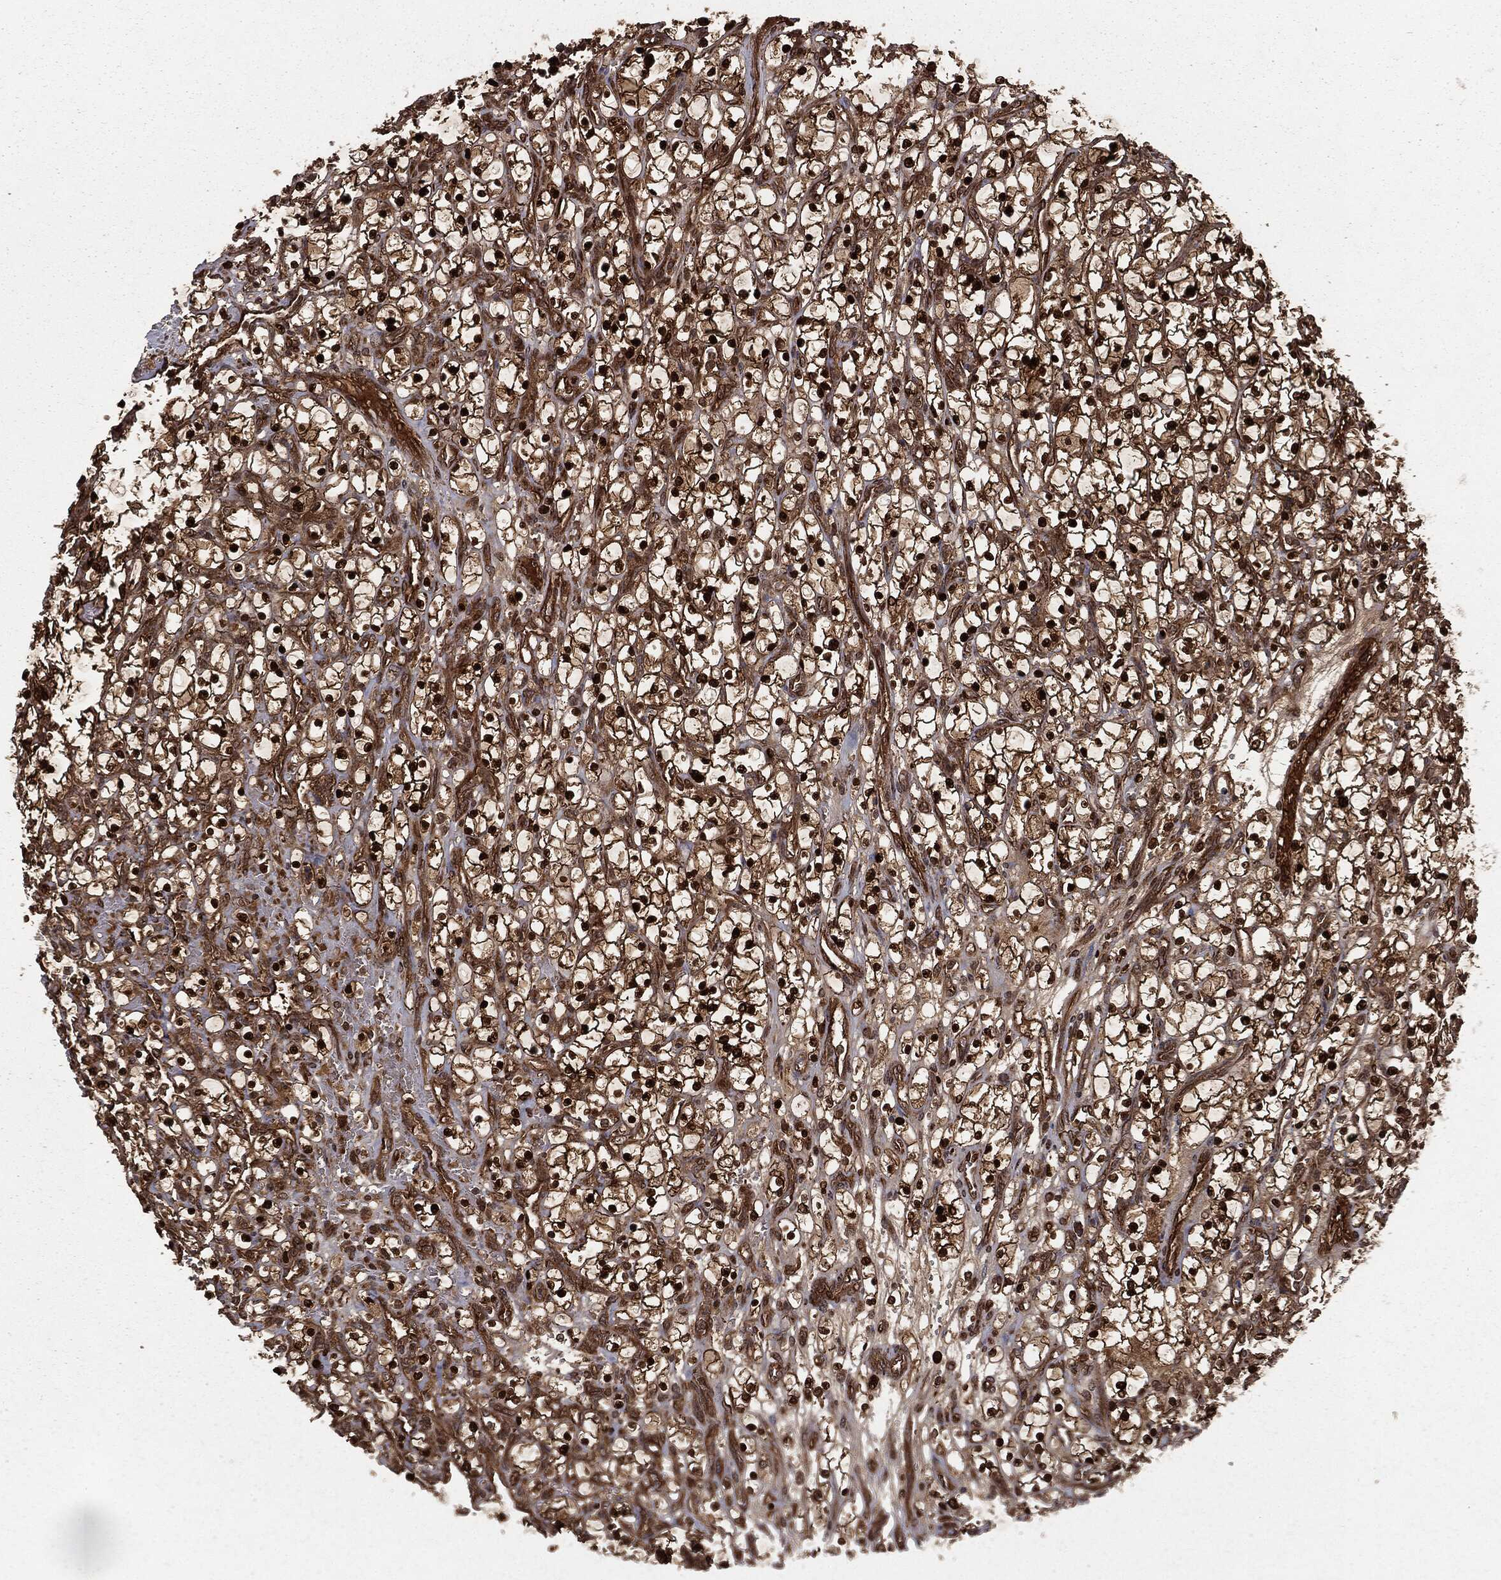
{"staining": {"intensity": "strong", "quantity": ">75%", "location": "cytoplasmic/membranous,nuclear"}, "tissue": "renal cancer", "cell_type": "Tumor cells", "image_type": "cancer", "snomed": [{"axis": "morphology", "description": "Adenocarcinoma, NOS"}, {"axis": "topography", "description": "Kidney"}], "caption": "Protein staining reveals strong cytoplasmic/membranous and nuclear positivity in approximately >75% of tumor cells in adenocarcinoma (renal).", "gene": "RANBP9", "patient": {"sex": "female", "age": 69}}